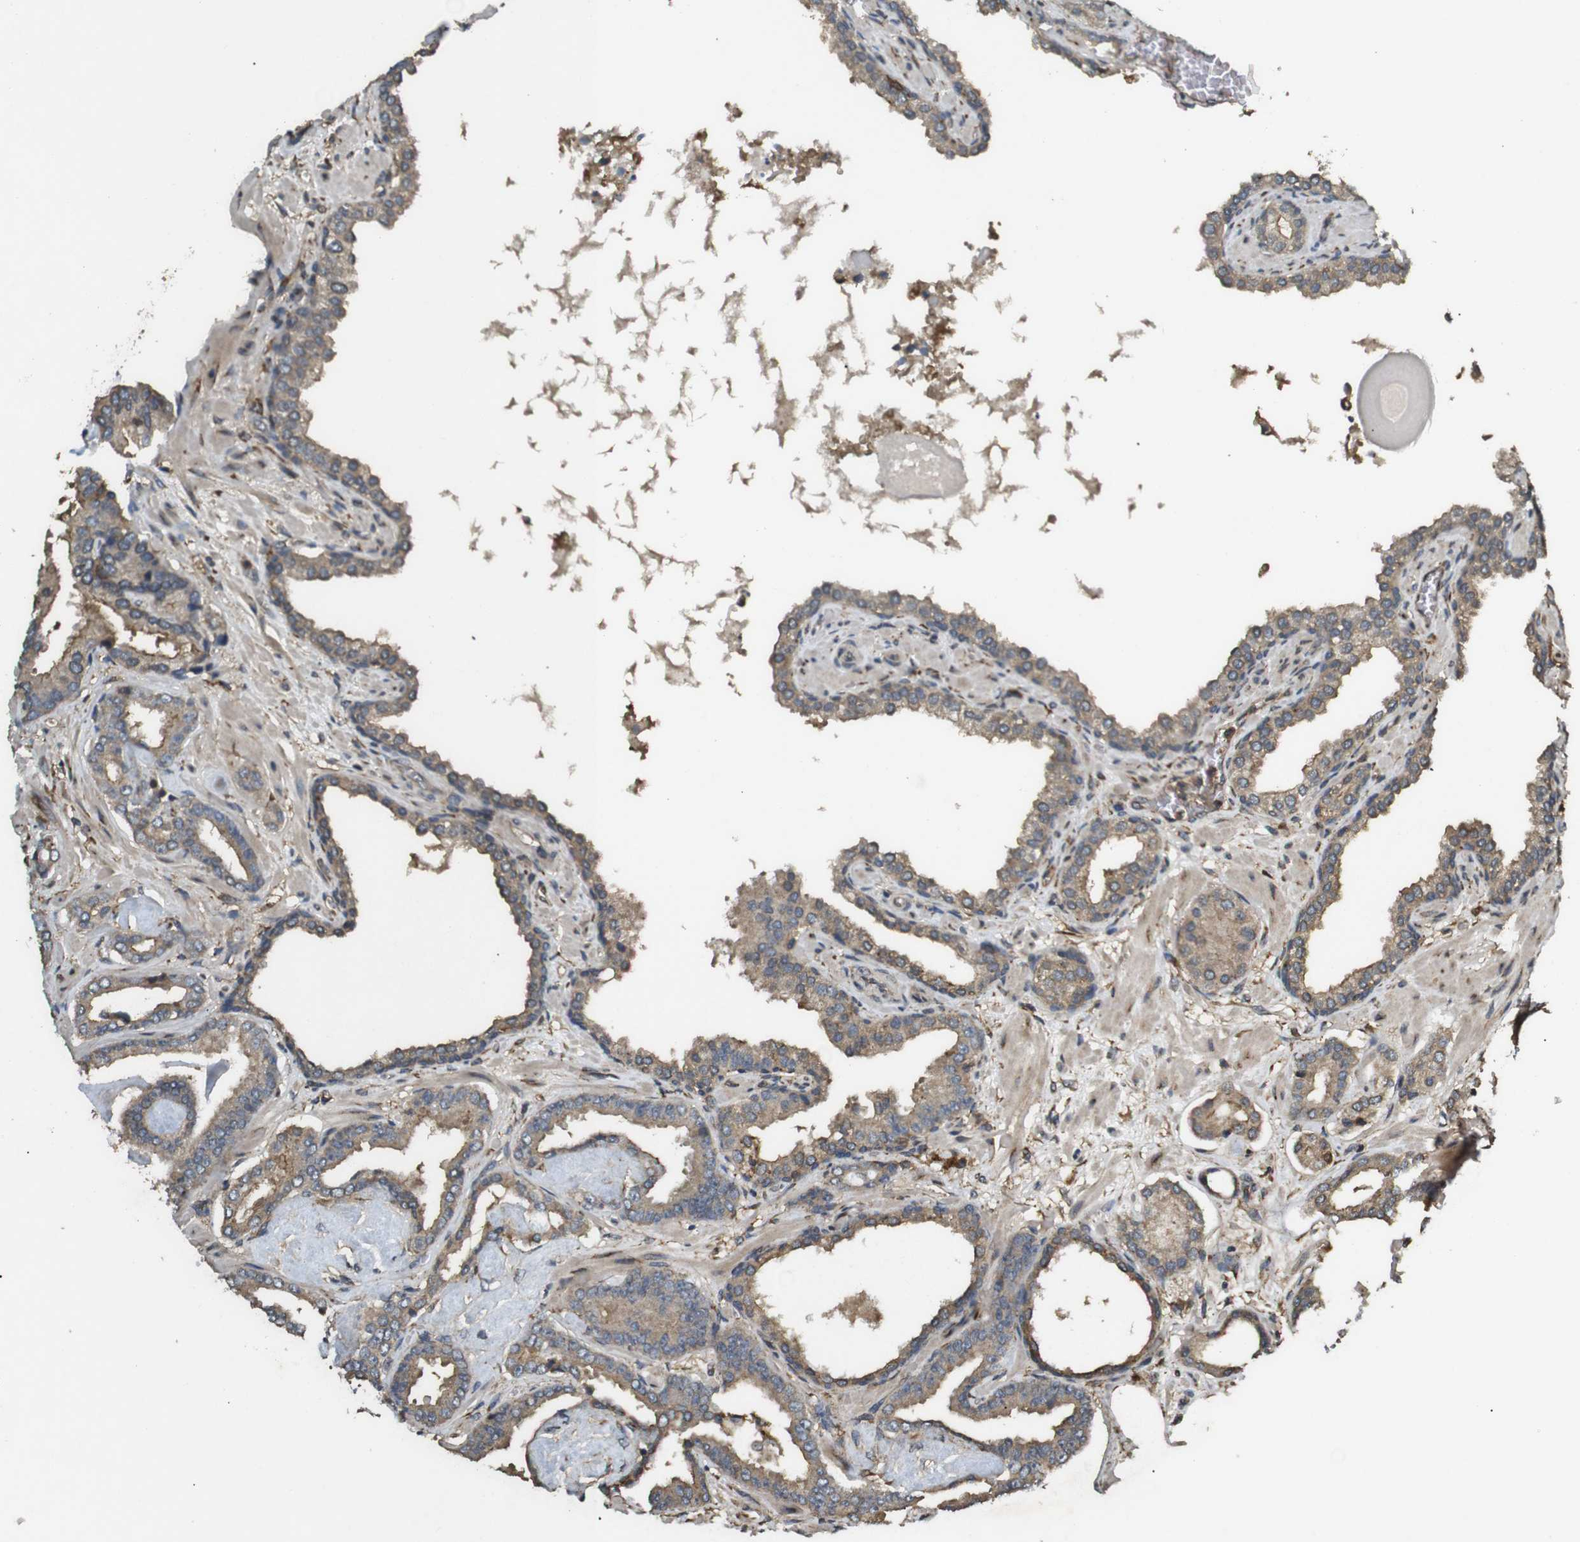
{"staining": {"intensity": "moderate", "quantity": ">75%", "location": "cytoplasmic/membranous"}, "tissue": "prostate cancer", "cell_type": "Tumor cells", "image_type": "cancer", "snomed": [{"axis": "morphology", "description": "Adenocarcinoma, Low grade"}, {"axis": "topography", "description": "Prostate"}], "caption": "This histopathology image exhibits immunohistochemistry (IHC) staining of human prostate cancer (low-grade adenocarcinoma), with medium moderate cytoplasmic/membranous staining in about >75% of tumor cells.", "gene": "ARHGAP24", "patient": {"sex": "male", "age": 53}}